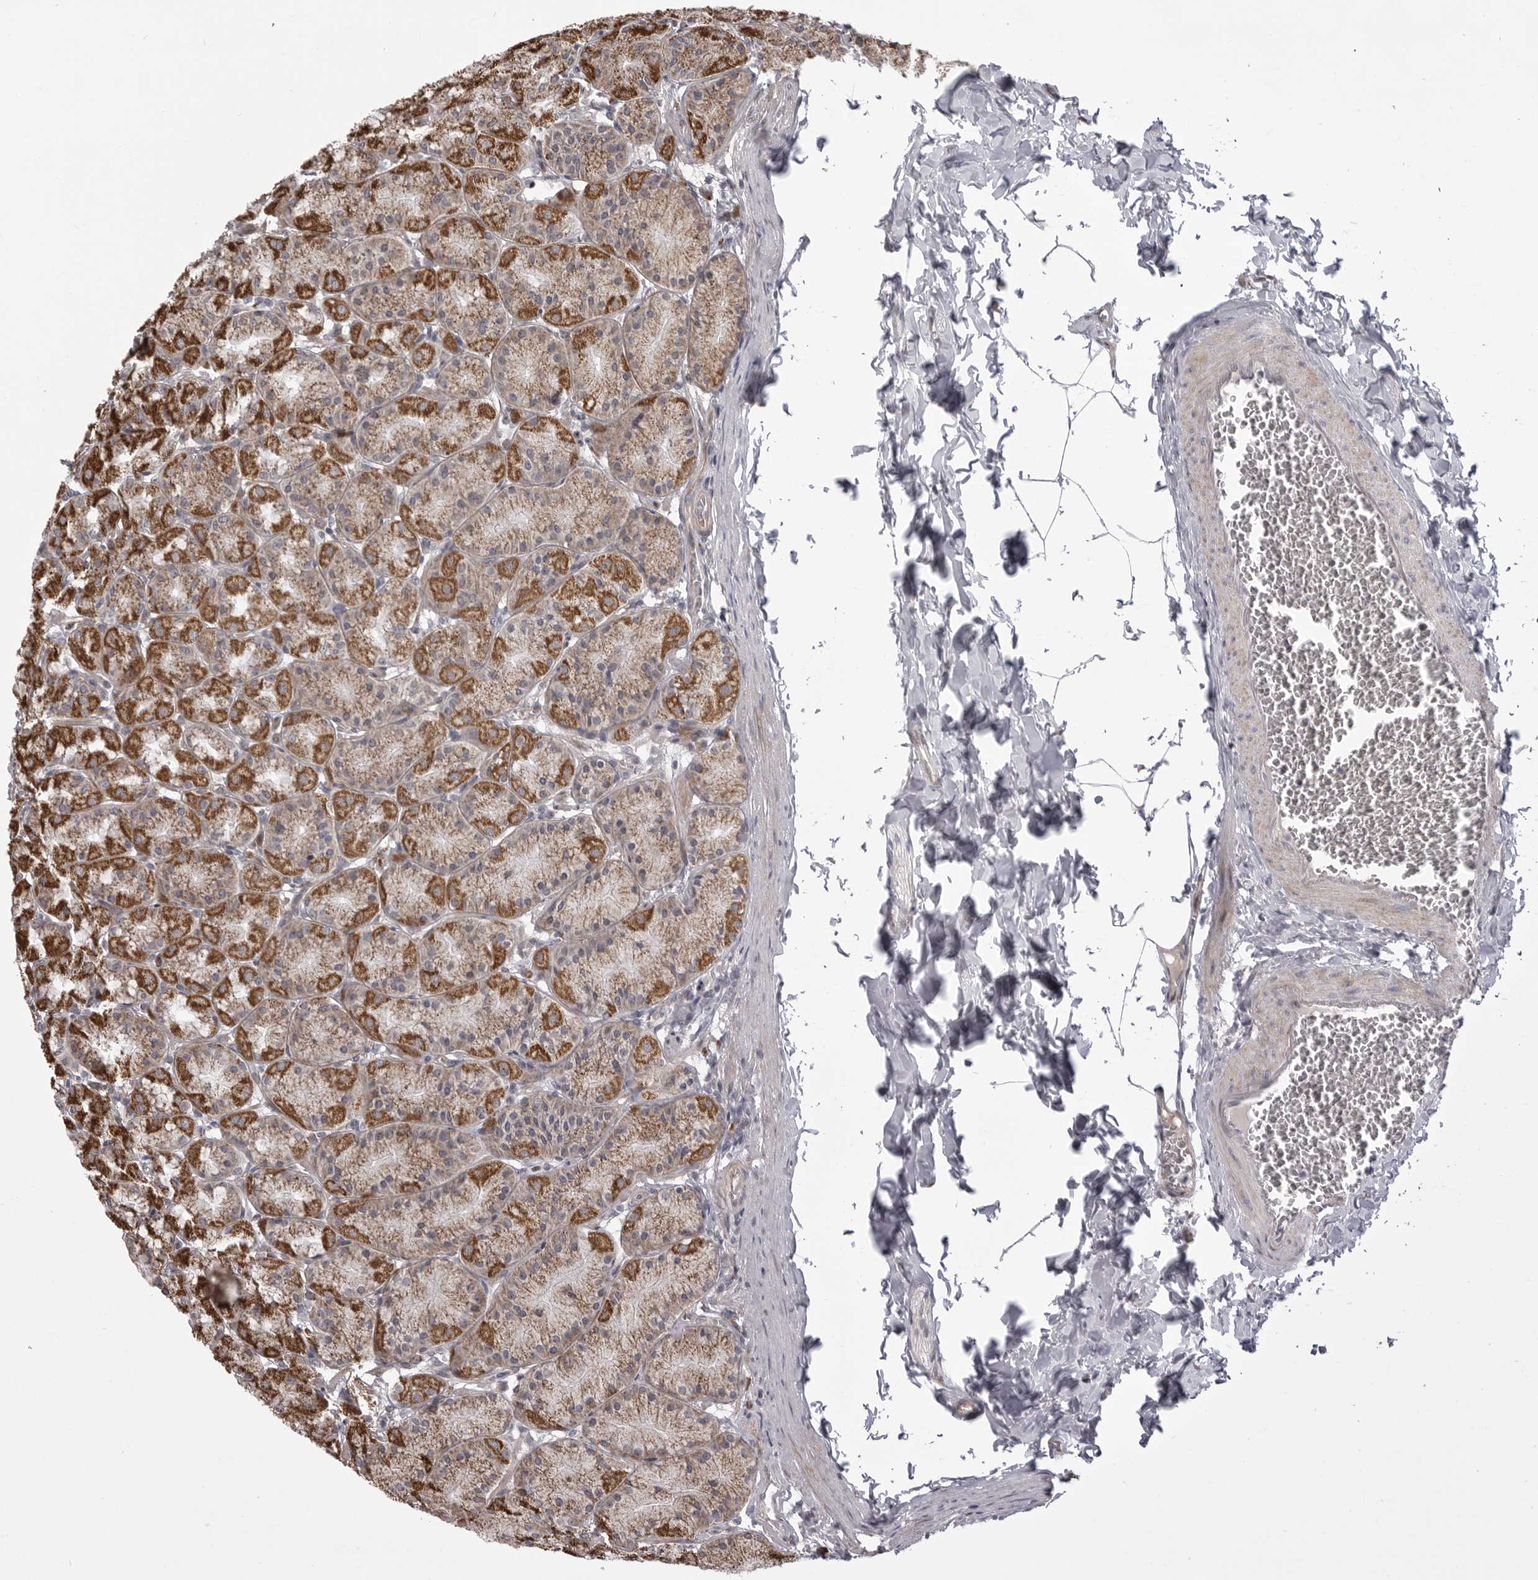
{"staining": {"intensity": "moderate", "quantity": ">75%", "location": "cytoplasmic/membranous"}, "tissue": "stomach", "cell_type": "Glandular cells", "image_type": "normal", "snomed": [{"axis": "morphology", "description": "Normal tissue, NOS"}, {"axis": "topography", "description": "Stomach"}], "caption": "A high-resolution image shows immunohistochemistry (IHC) staining of unremarkable stomach, which shows moderate cytoplasmic/membranous expression in approximately >75% of glandular cells. Immunohistochemistry stains the protein of interest in brown and the nuclei are stained blue.", "gene": "TMPRSS11F", "patient": {"sex": "male", "age": 42}}